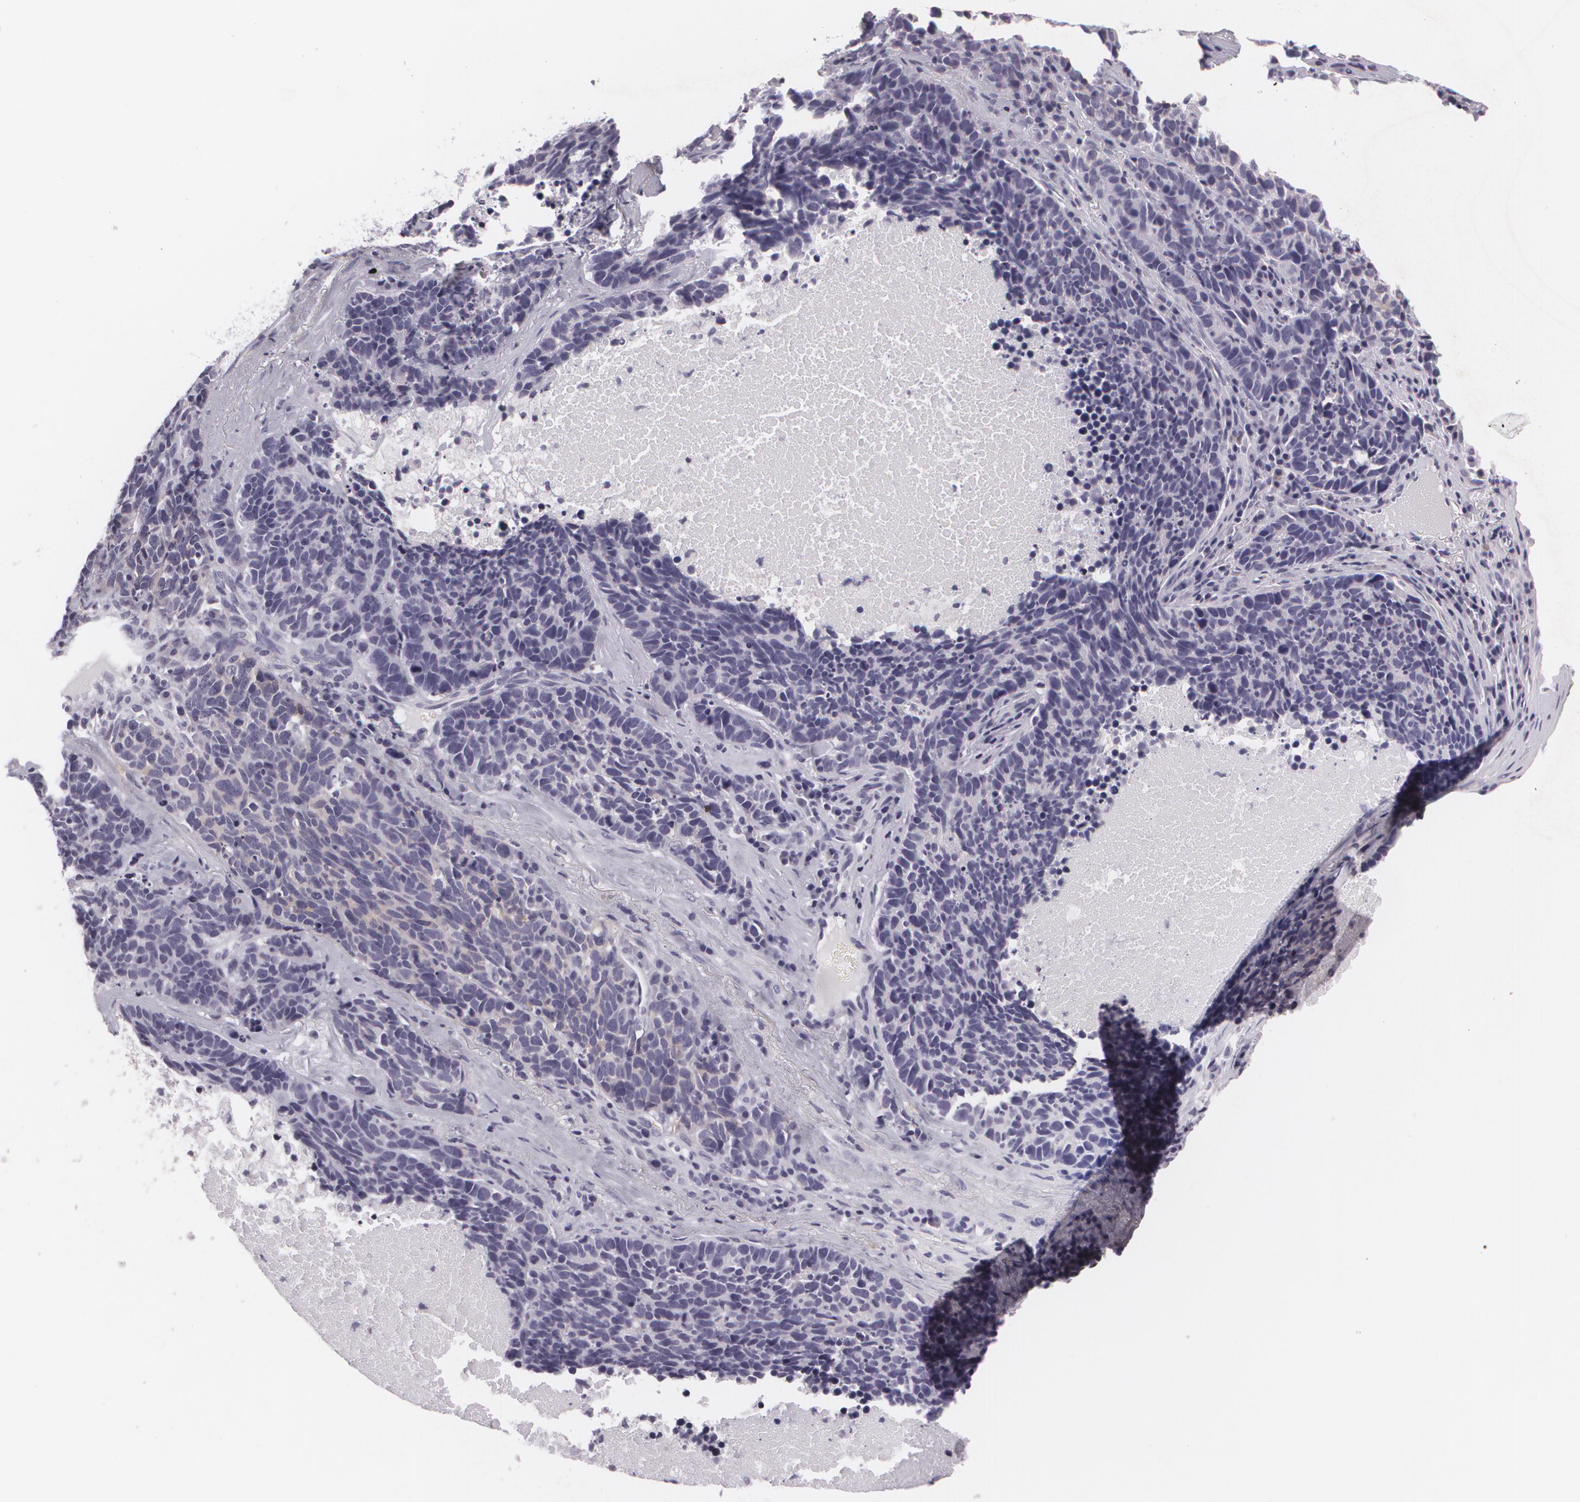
{"staining": {"intensity": "negative", "quantity": "none", "location": "none"}, "tissue": "lung cancer", "cell_type": "Tumor cells", "image_type": "cancer", "snomed": [{"axis": "morphology", "description": "Neoplasm, malignant, NOS"}, {"axis": "topography", "description": "Lung"}], "caption": "Immunohistochemistry (IHC) micrograph of neoplastic tissue: human neoplasm (malignant) (lung) stained with DAB (3,3'-diaminobenzidine) demonstrates no significant protein expression in tumor cells.", "gene": "MAP2", "patient": {"sex": "female", "age": 75}}